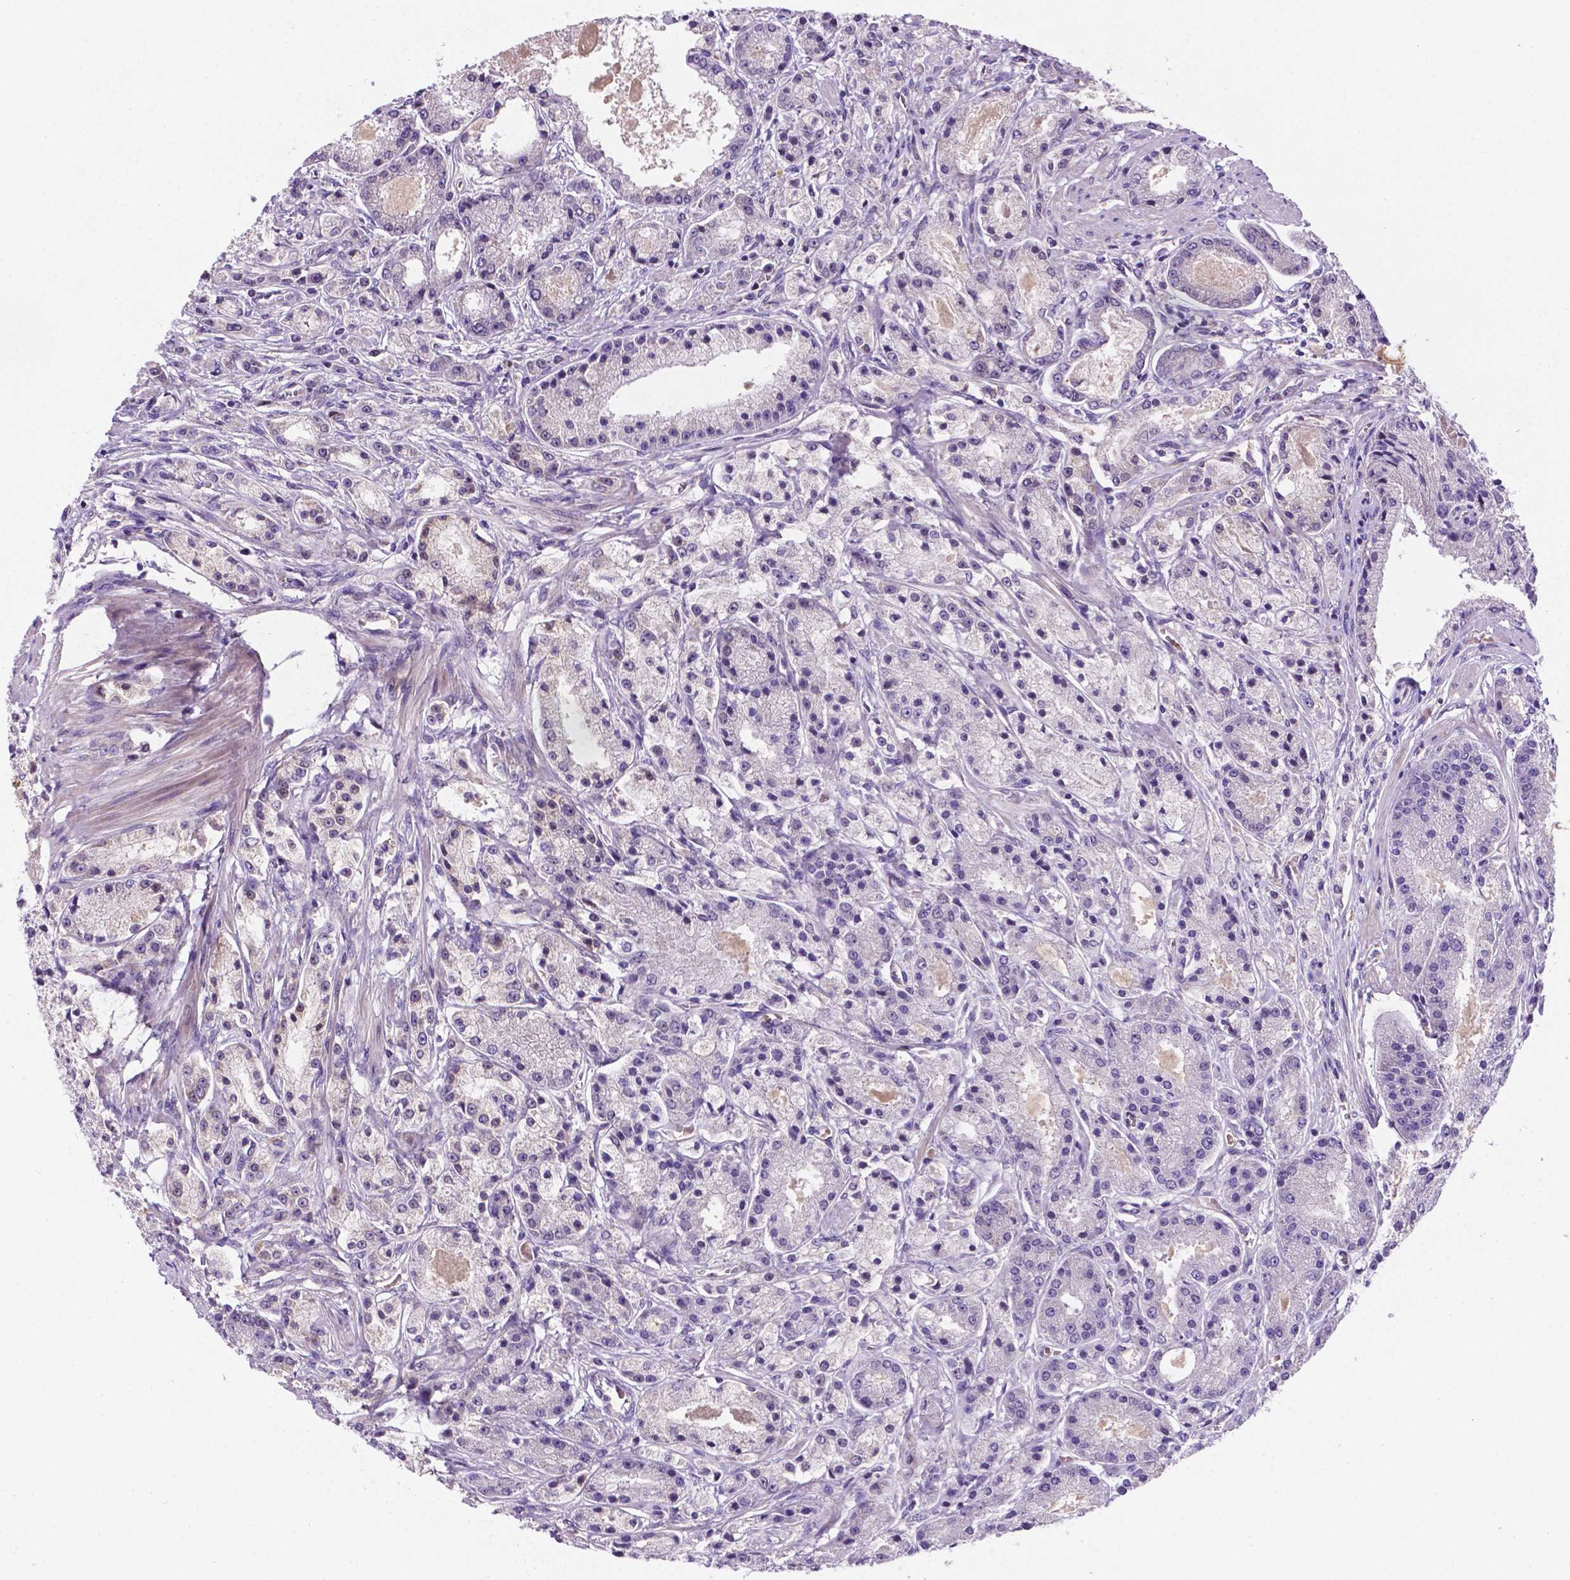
{"staining": {"intensity": "negative", "quantity": "none", "location": "none"}, "tissue": "prostate cancer", "cell_type": "Tumor cells", "image_type": "cancer", "snomed": [{"axis": "morphology", "description": "Adenocarcinoma, High grade"}, {"axis": "topography", "description": "Prostate"}], "caption": "Human prostate adenocarcinoma (high-grade) stained for a protein using immunohistochemistry shows no staining in tumor cells.", "gene": "TM4SF20", "patient": {"sex": "male", "age": 67}}